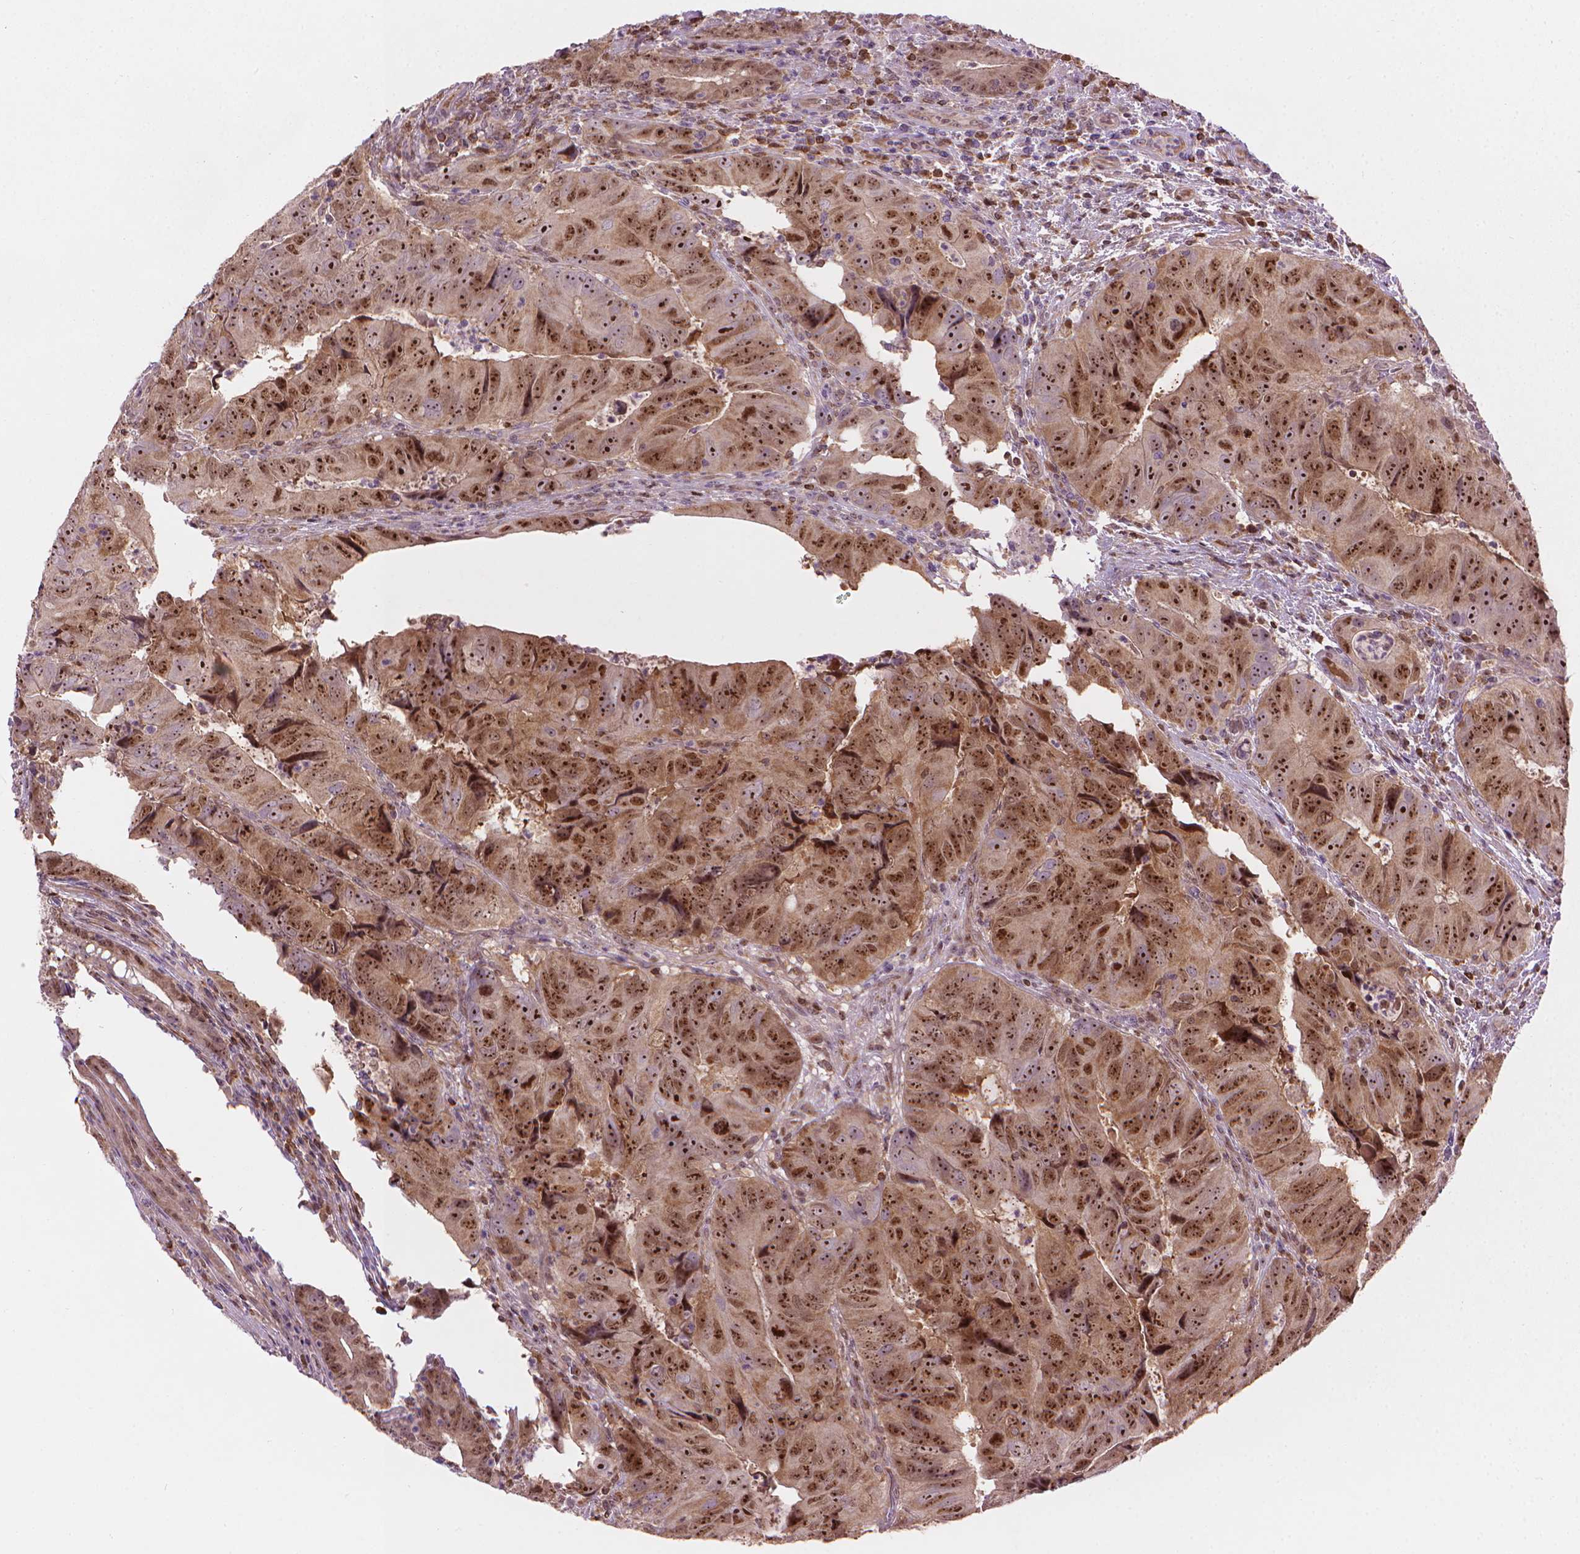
{"staining": {"intensity": "strong", "quantity": ">75%", "location": "nuclear"}, "tissue": "colorectal cancer", "cell_type": "Tumor cells", "image_type": "cancer", "snomed": [{"axis": "morphology", "description": "Adenocarcinoma, NOS"}, {"axis": "topography", "description": "Colon"}], "caption": "A photomicrograph showing strong nuclear expression in about >75% of tumor cells in colorectal adenocarcinoma, as visualized by brown immunohistochemical staining.", "gene": "SMC2", "patient": {"sex": "male", "age": 79}}